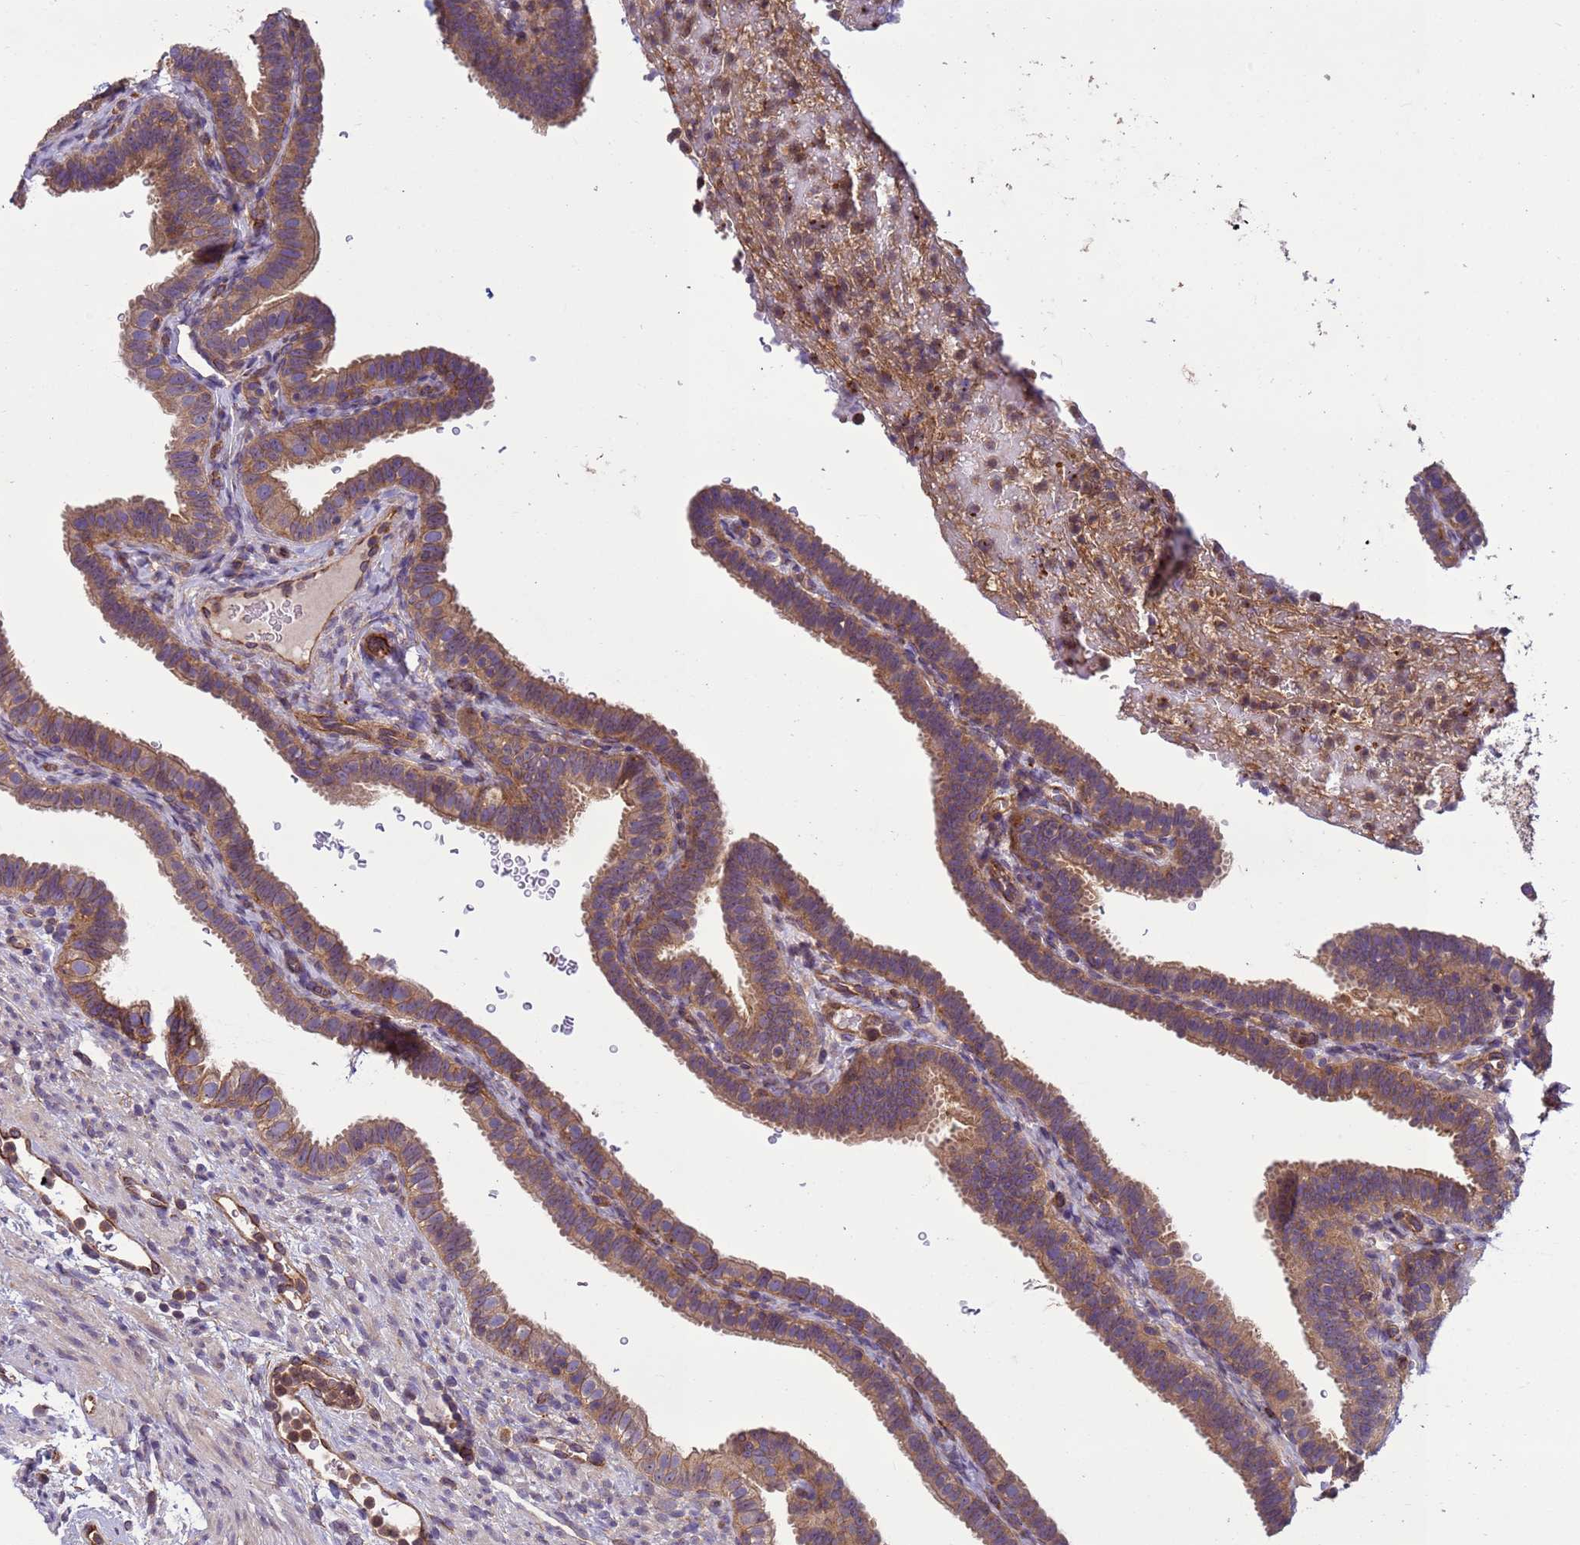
{"staining": {"intensity": "moderate", "quantity": ">75%", "location": "cytoplasmic/membranous"}, "tissue": "fallopian tube", "cell_type": "Glandular cells", "image_type": "normal", "snomed": [{"axis": "morphology", "description": "Normal tissue, NOS"}, {"axis": "topography", "description": "Fallopian tube"}], "caption": "Glandular cells exhibit medium levels of moderate cytoplasmic/membranous staining in approximately >75% of cells in unremarkable human fallopian tube.", "gene": "RAB10", "patient": {"sex": "female", "age": 41}}